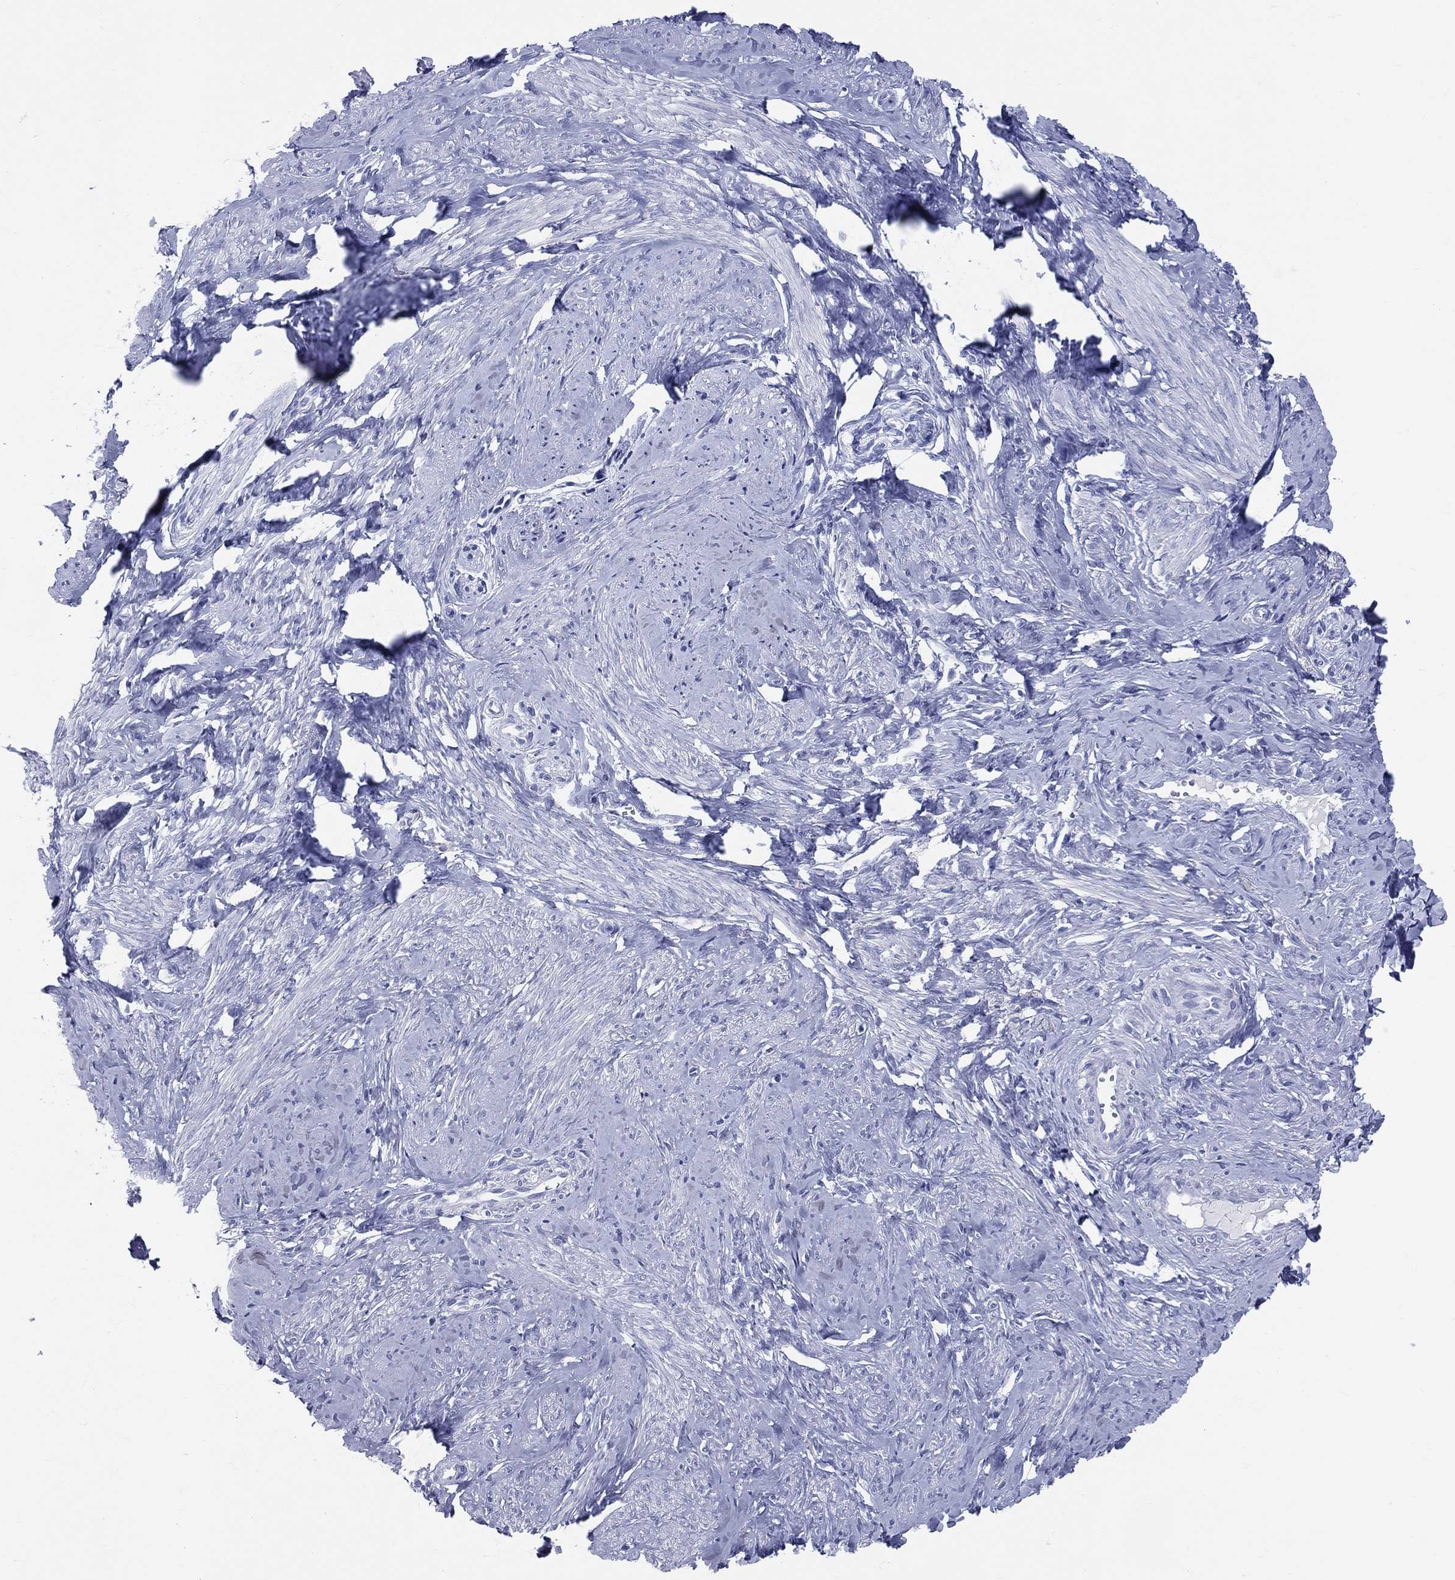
{"staining": {"intensity": "negative", "quantity": "none", "location": "none"}, "tissue": "smooth muscle", "cell_type": "Smooth muscle cells", "image_type": "normal", "snomed": [{"axis": "morphology", "description": "Normal tissue, NOS"}, {"axis": "topography", "description": "Smooth muscle"}], "caption": "The IHC micrograph has no significant positivity in smooth muscle cells of smooth muscle.", "gene": "CYLC1", "patient": {"sex": "female", "age": 48}}